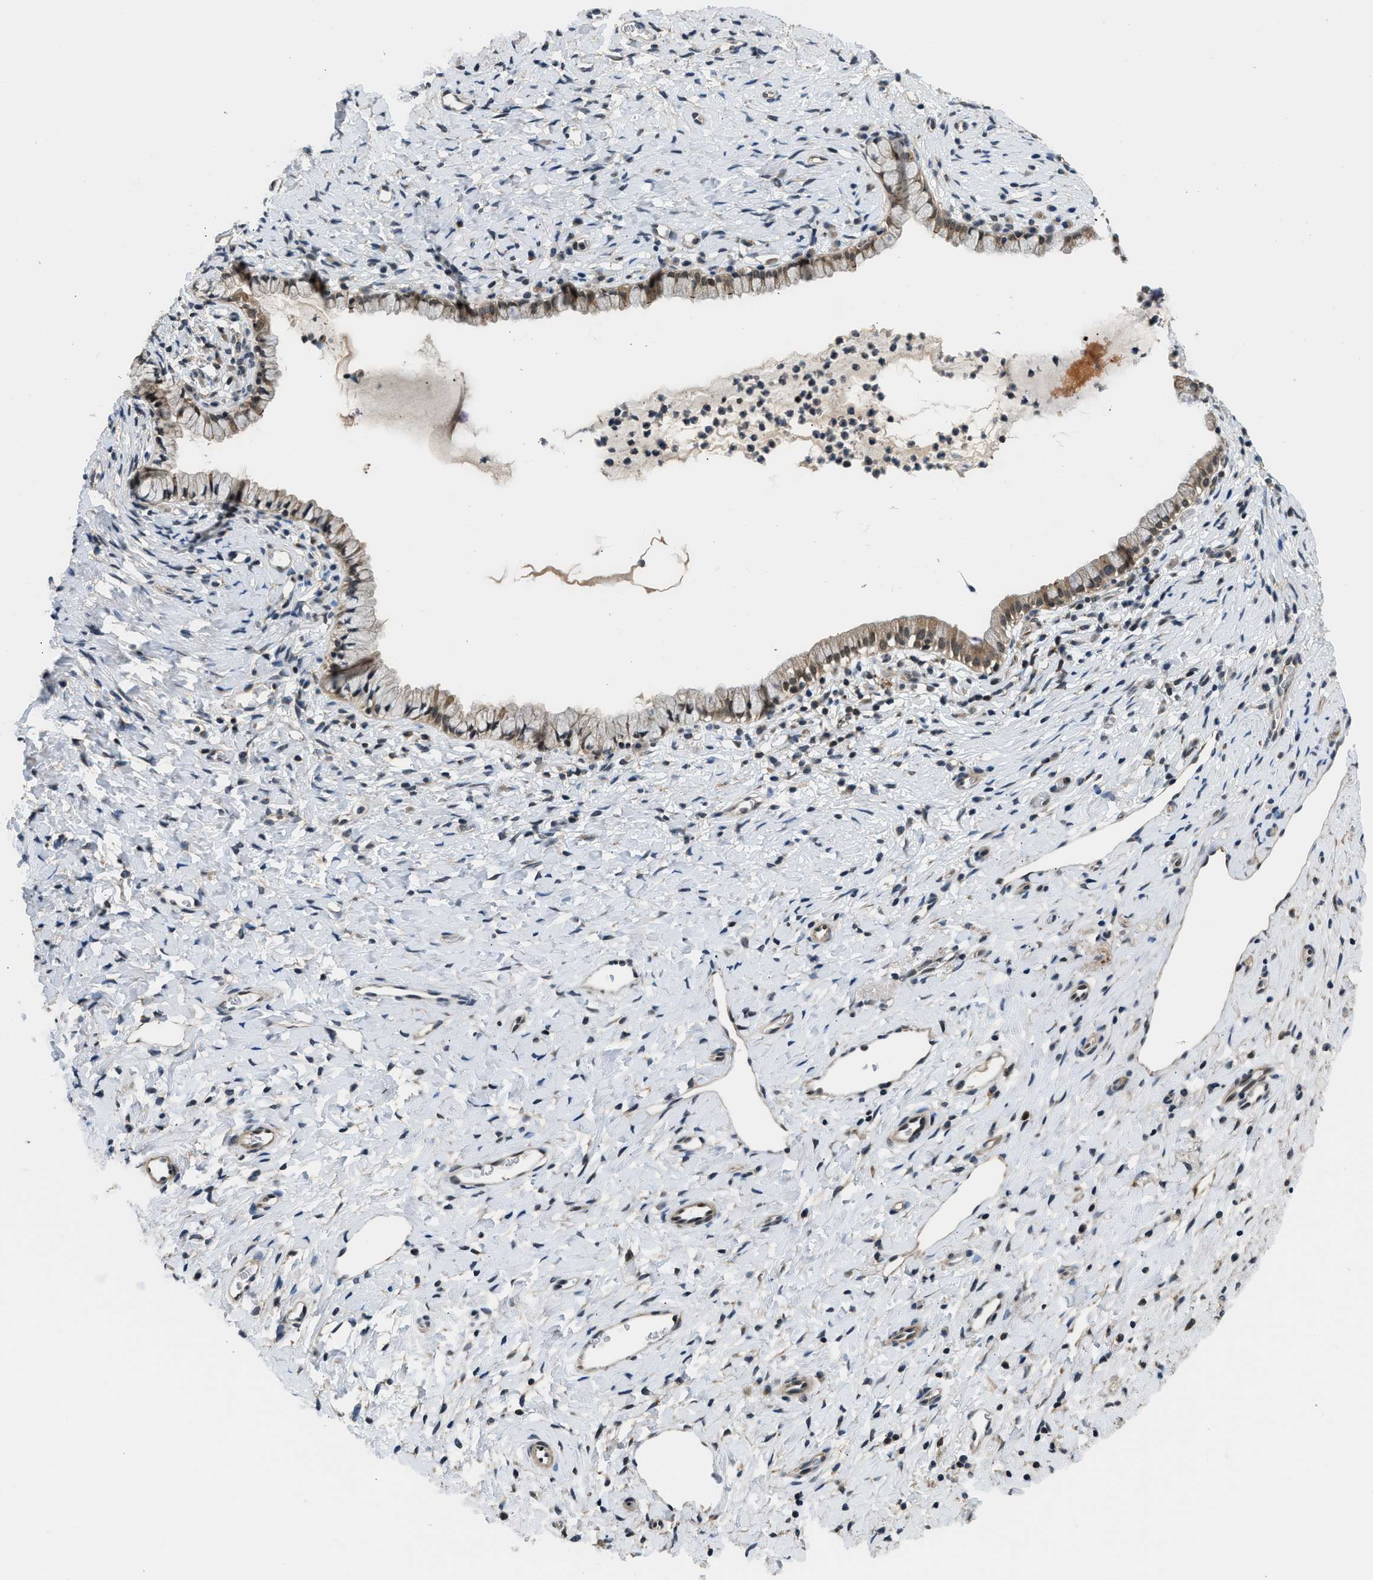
{"staining": {"intensity": "moderate", "quantity": ">75%", "location": "cytoplasmic/membranous,nuclear"}, "tissue": "cervix", "cell_type": "Glandular cells", "image_type": "normal", "snomed": [{"axis": "morphology", "description": "Normal tissue, NOS"}, {"axis": "topography", "description": "Cervix"}], "caption": "Moderate cytoplasmic/membranous,nuclear staining for a protein is present in about >75% of glandular cells of unremarkable cervix using immunohistochemistry (IHC).", "gene": "MTMR1", "patient": {"sex": "female", "age": 72}}